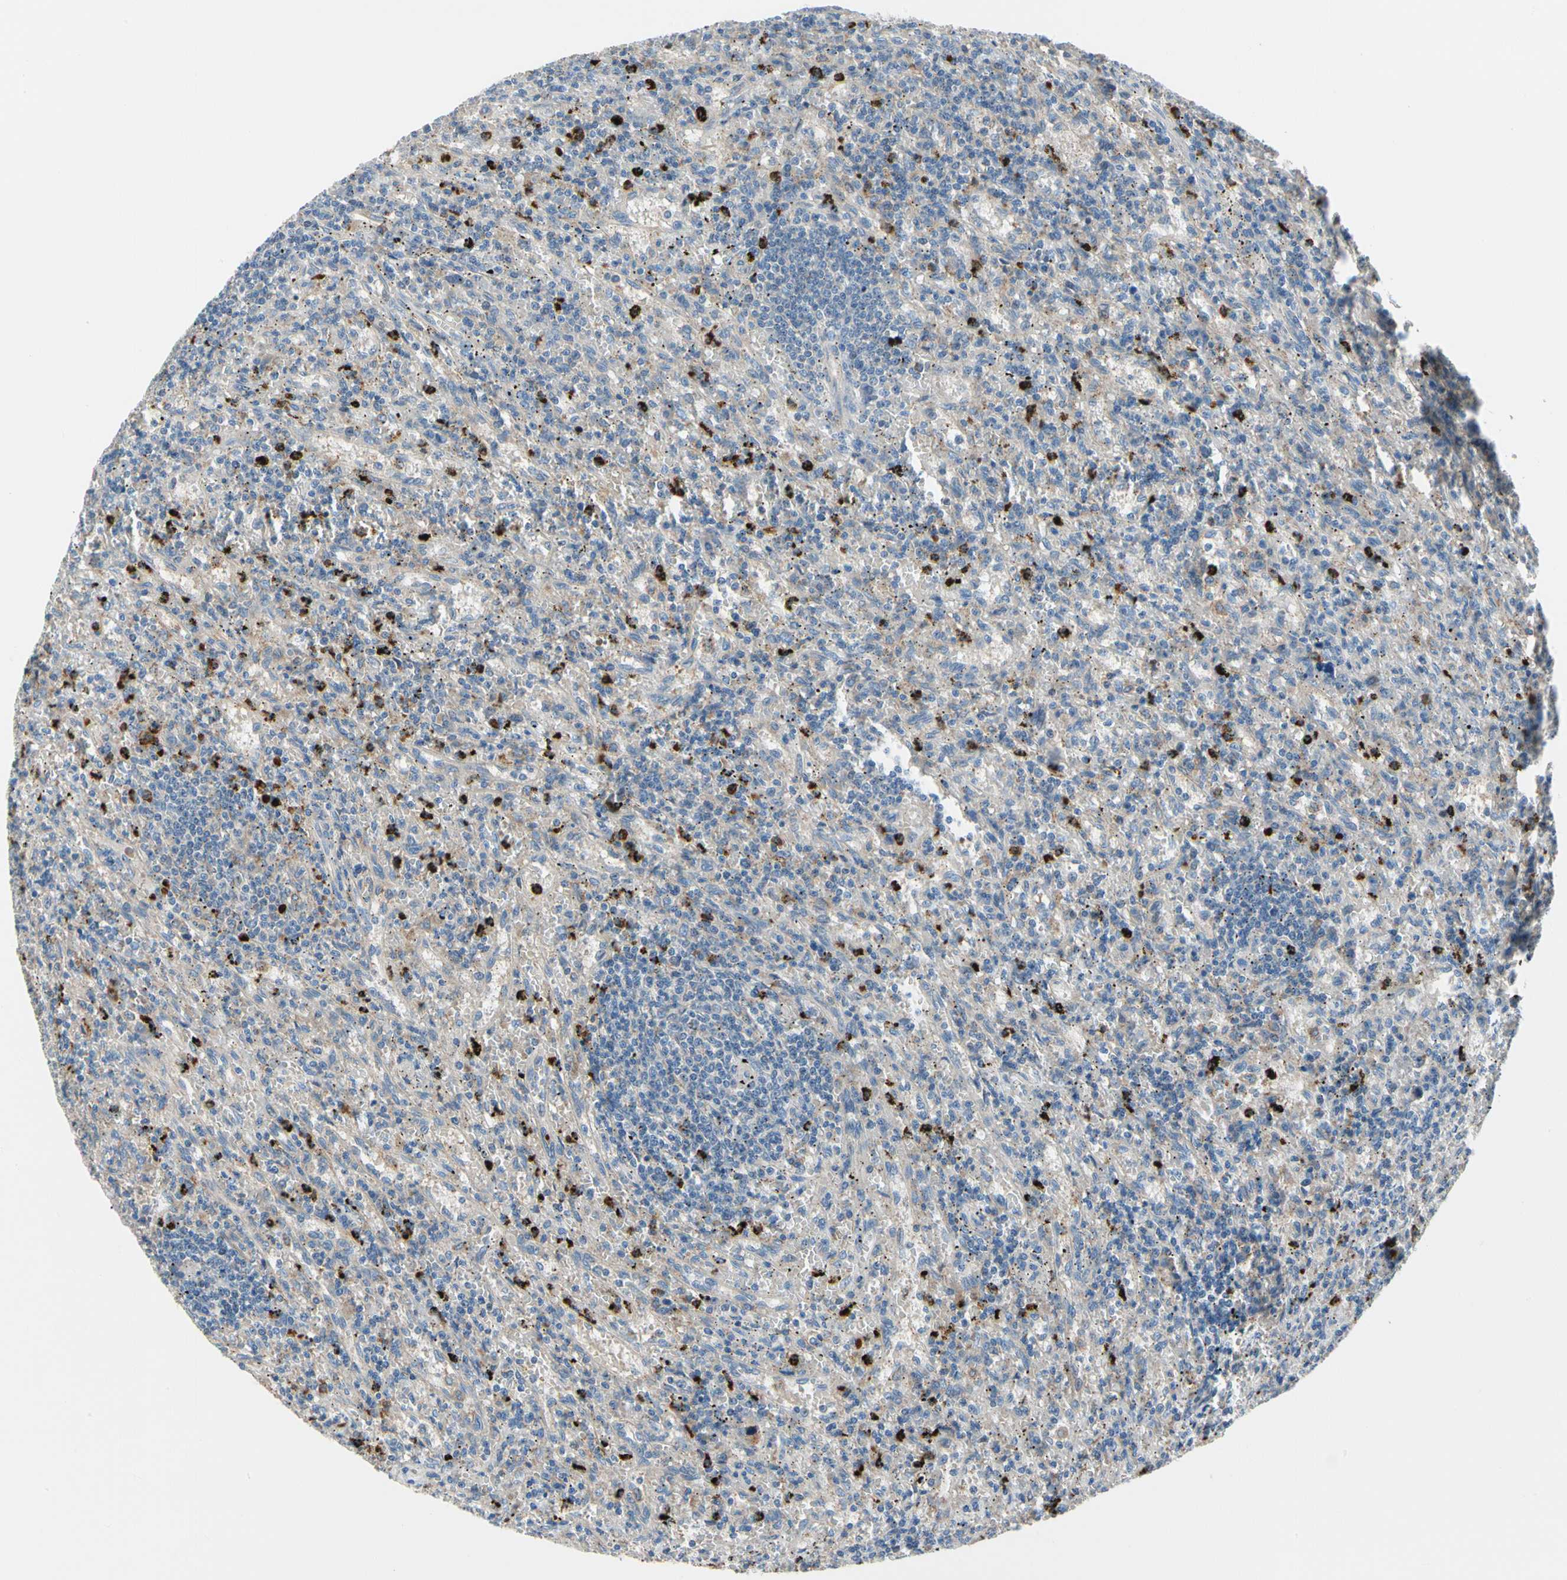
{"staining": {"intensity": "negative", "quantity": "none", "location": "none"}, "tissue": "lymphoma", "cell_type": "Tumor cells", "image_type": "cancer", "snomed": [{"axis": "morphology", "description": "Malignant lymphoma, non-Hodgkin's type, Low grade"}, {"axis": "topography", "description": "Spleen"}], "caption": "This is an immunohistochemistry image of lymphoma. There is no positivity in tumor cells.", "gene": "HJURP", "patient": {"sex": "male", "age": 76}}